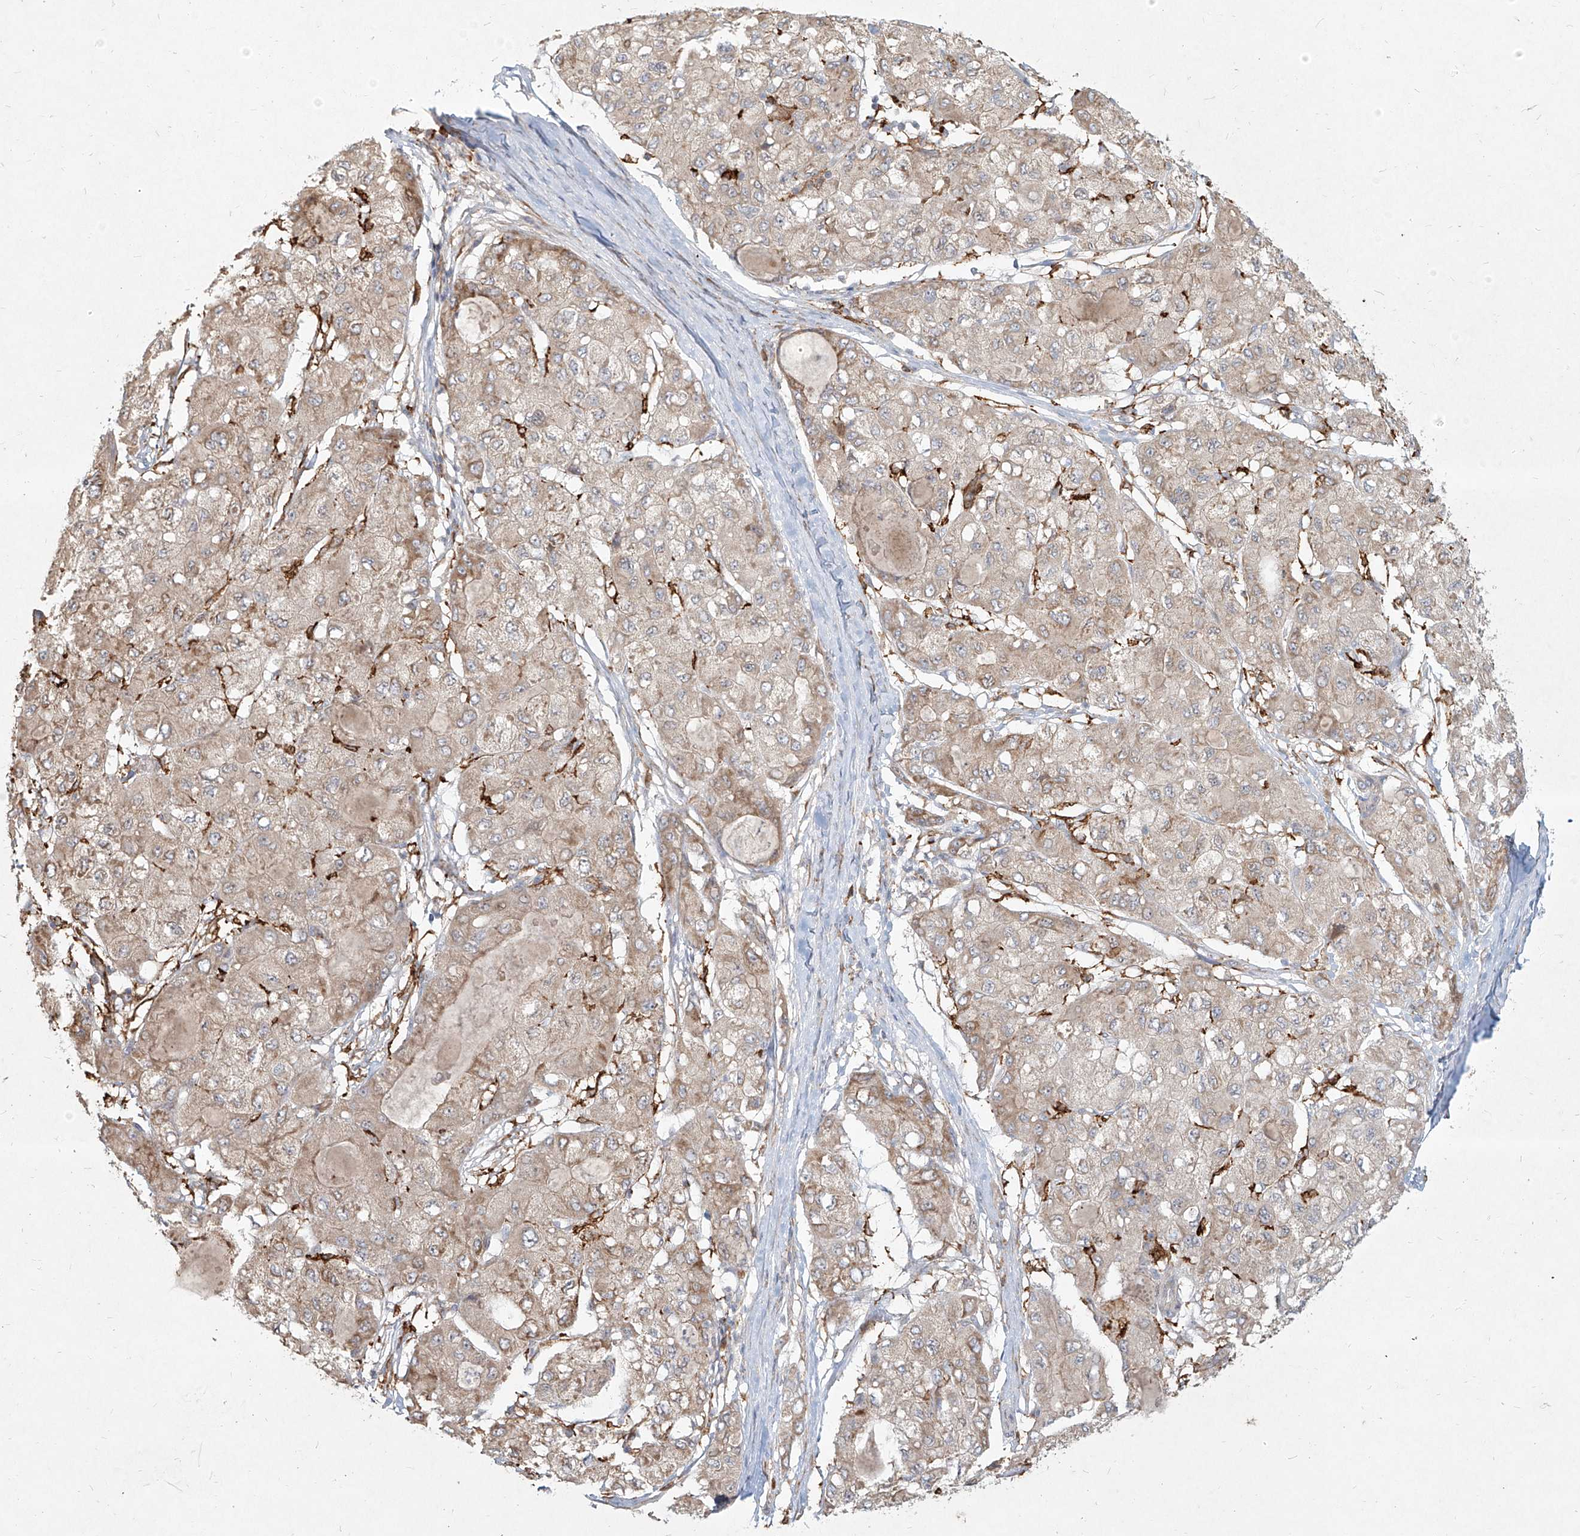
{"staining": {"intensity": "weak", "quantity": "25%-75%", "location": "cytoplasmic/membranous"}, "tissue": "liver cancer", "cell_type": "Tumor cells", "image_type": "cancer", "snomed": [{"axis": "morphology", "description": "Carcinoma, Hepatocellular, NOS"}, {"axis": "topography", "description": "Liver"}], "caption": "Weak cytoplasmic/membranous staining is present in approximately 25%-75% of tumor cells in liver cancer (hepatocellular carcinoma).", "gene": "CD209", "patient": {"sex": "male", "age": 80}}